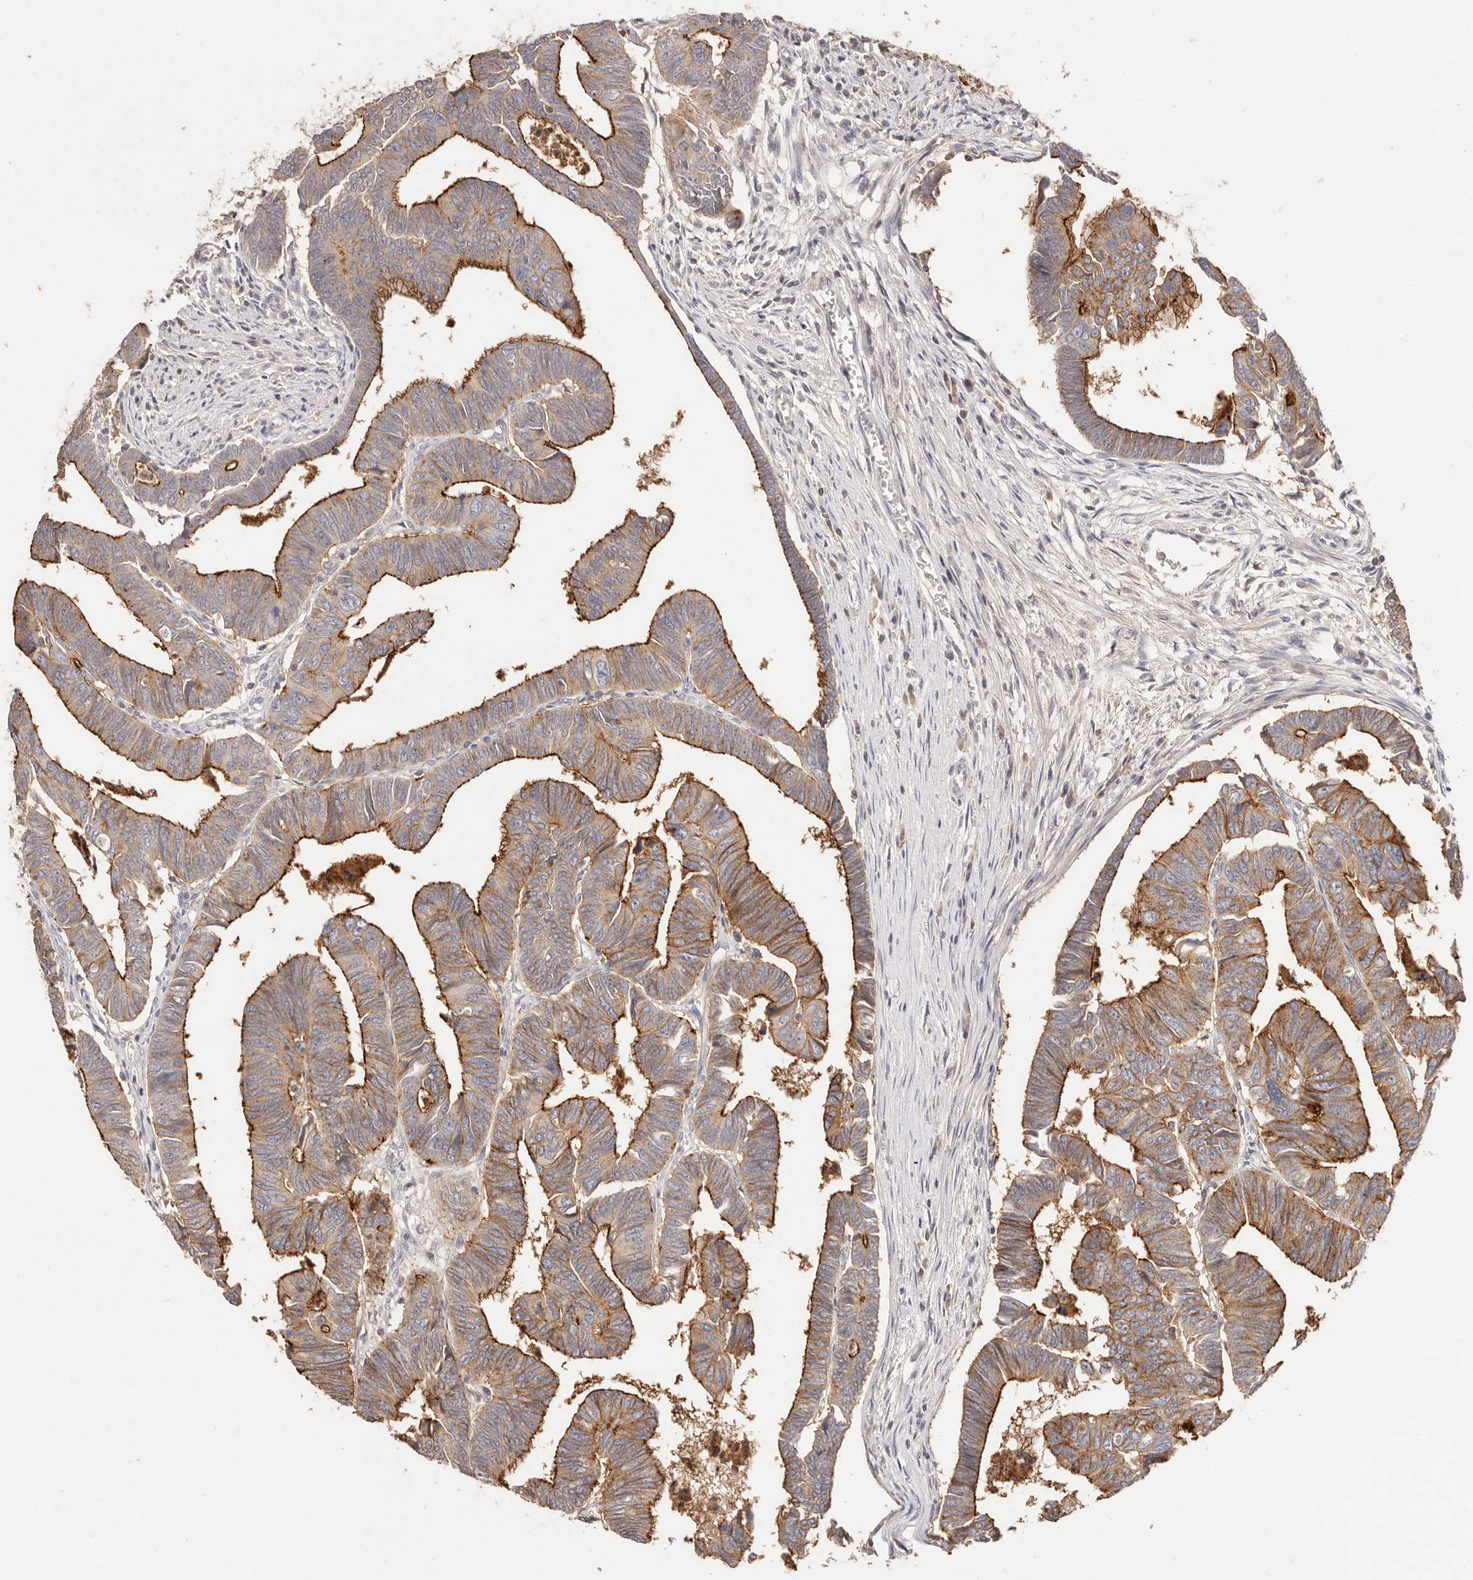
{"staining": {"intensity": "moderate", "quantity": "25%-75%", "location": "cytoplasmic/membranous"}, "tissue": "colorectal cancer", "cell_type": "Tumor cells", "image_type": "cancer", "snomed": [{"axis": "morphology", "description": "Adenocarcinoma, NOS"}, {"axis": "topography", "description": "Rectum"}], "caption": "Immunohistochemical staining of human colorectal cancer (adenocarcinoma) shows medium levels of moderate cytoplasmic/membranous protein staining in about 25%-75% of tumor cells. (DAB (3,3'-diaminobenzidine) IHC with brightfield microscopy, high magnification).", "gene": "CXADR", "patient": {"sex": "female", "age": 65}}